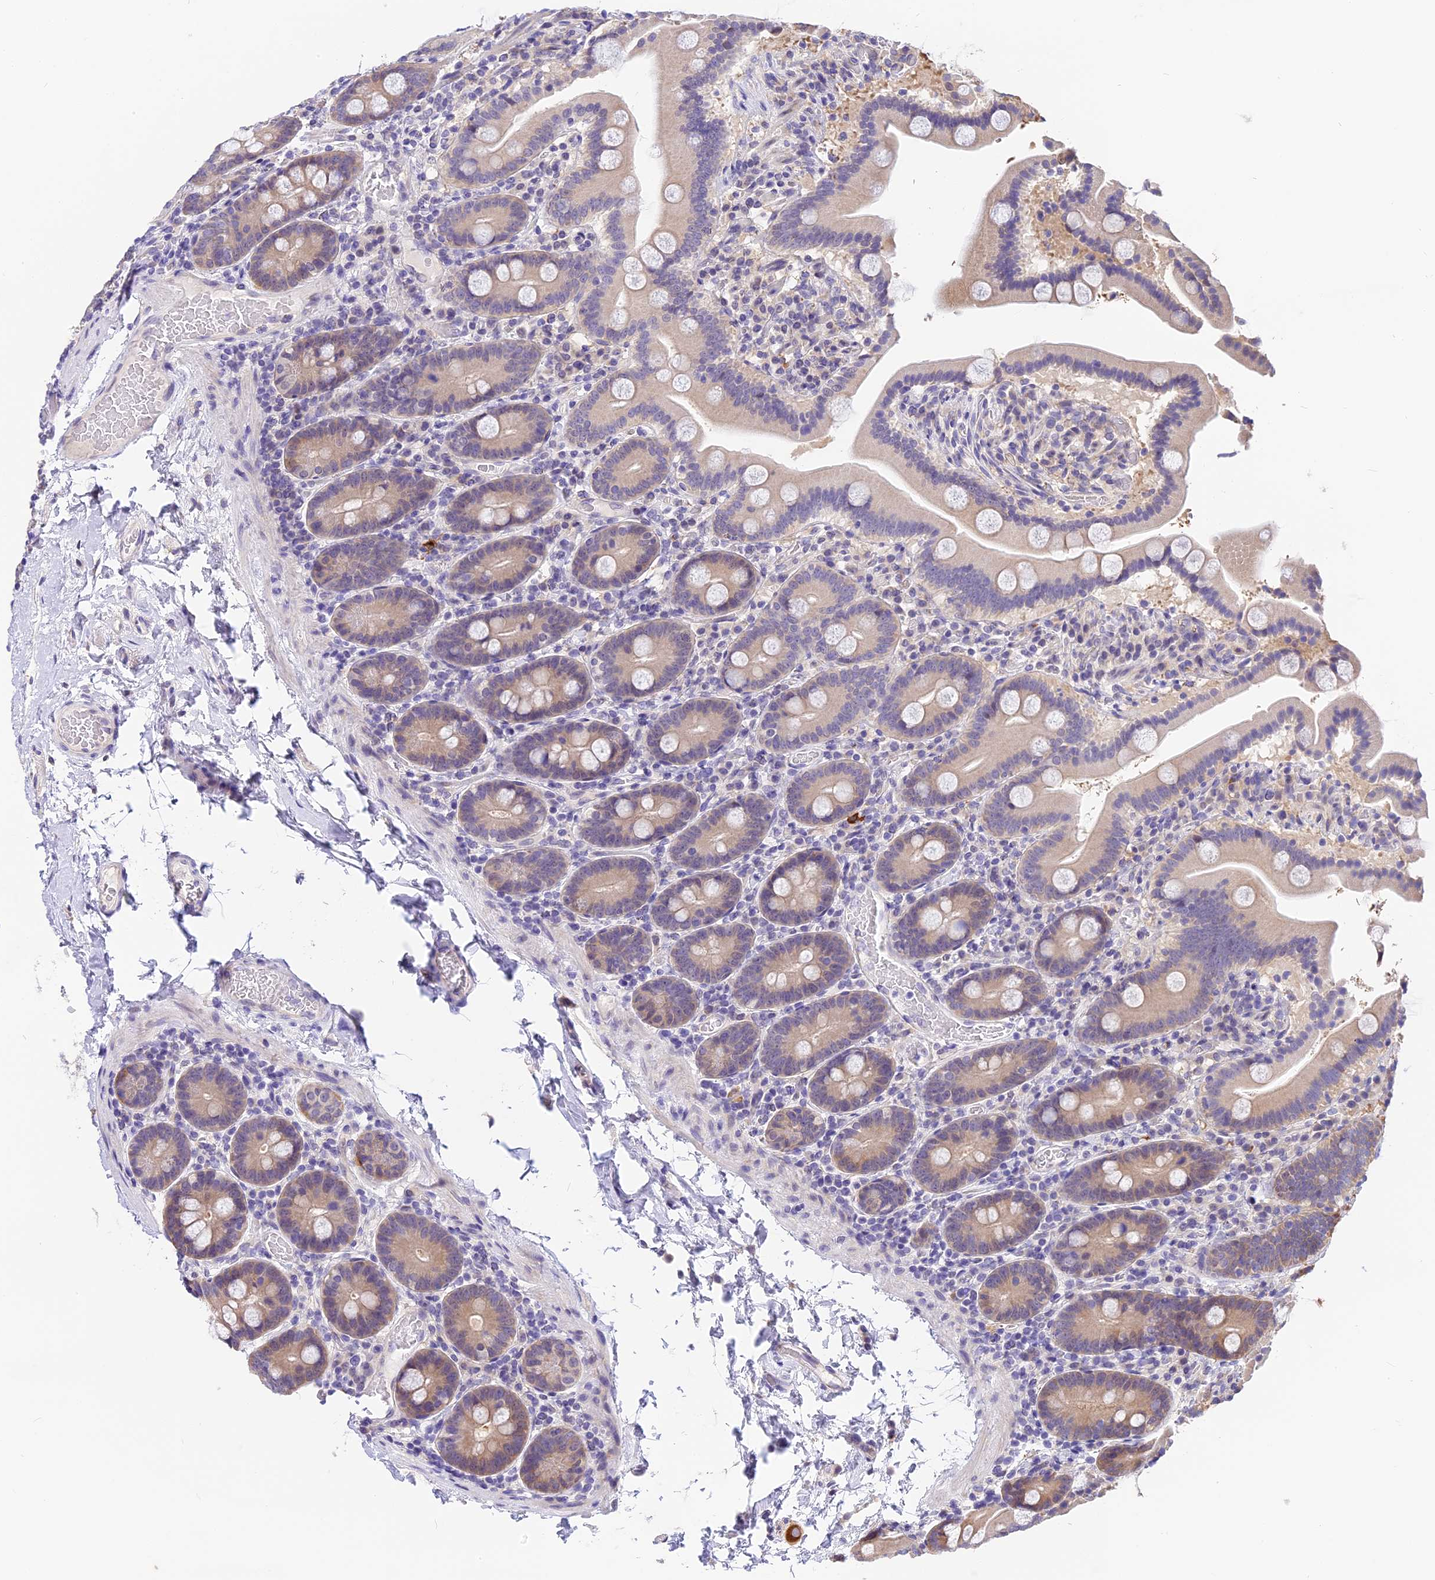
{"staining": {"intensity": "weak", "quantity": "25%-75%", "location": "cytoplasmic/membranous"}, "tissue": "duodenum", "cell_type": "Glandular cells", "image_type": "normal", "snomed": [{"axis": "morphology", "description": "Normal tissue, NOS"}, {"axis": "topography", "description": "Duodenum"}], "caption": "Weak cytoplasmic/membranous staining for a protein is seen in about 25%-75% of glandular cells of benign duodenum using immunohistochemistry (IHC).", "gene": "BSCL2", "patient": {"sex": "male", "age": 55}}